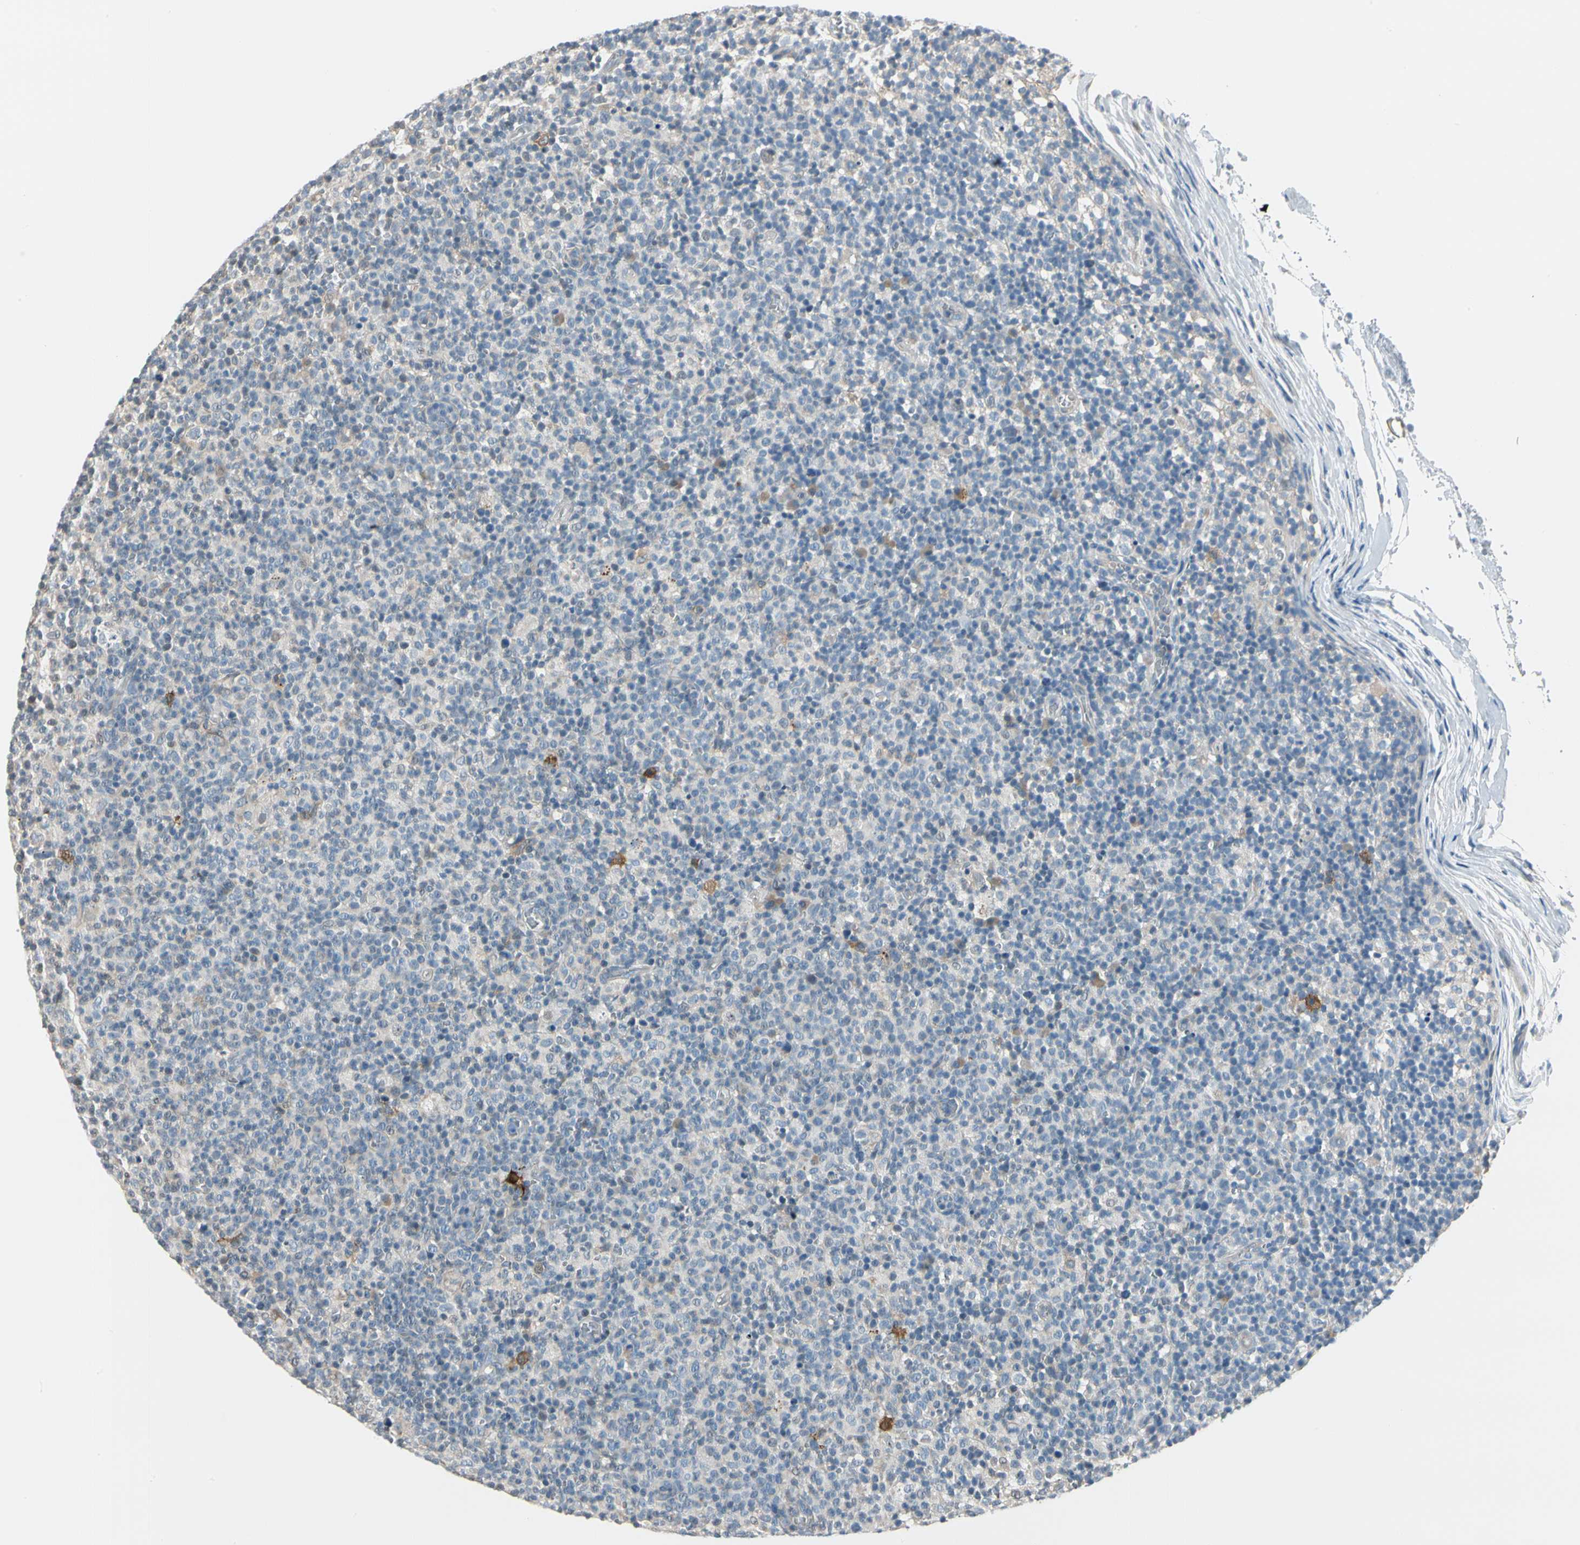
{"staining": {"intensity": "negative", "quantity": "none", "location": "none"}, "tissue": "lymph node", "cell_type": "Germinal center cells", "image_type": "normal", "snomed": [{"axis": "morphology", "description": "Normal tissue, NOS"}, {"axis": "morphology", "description": "Inflammation, NOS"}, {"axis": "topography", "description": "Lymph node"}], "caption": "Germinal center cells are negative for protein expression in unremarkable human lymph node. (IHC, brightfield microscopy, high magnification).", "gene": "STK40", "patient": {"sex": "male", "age": 55}}